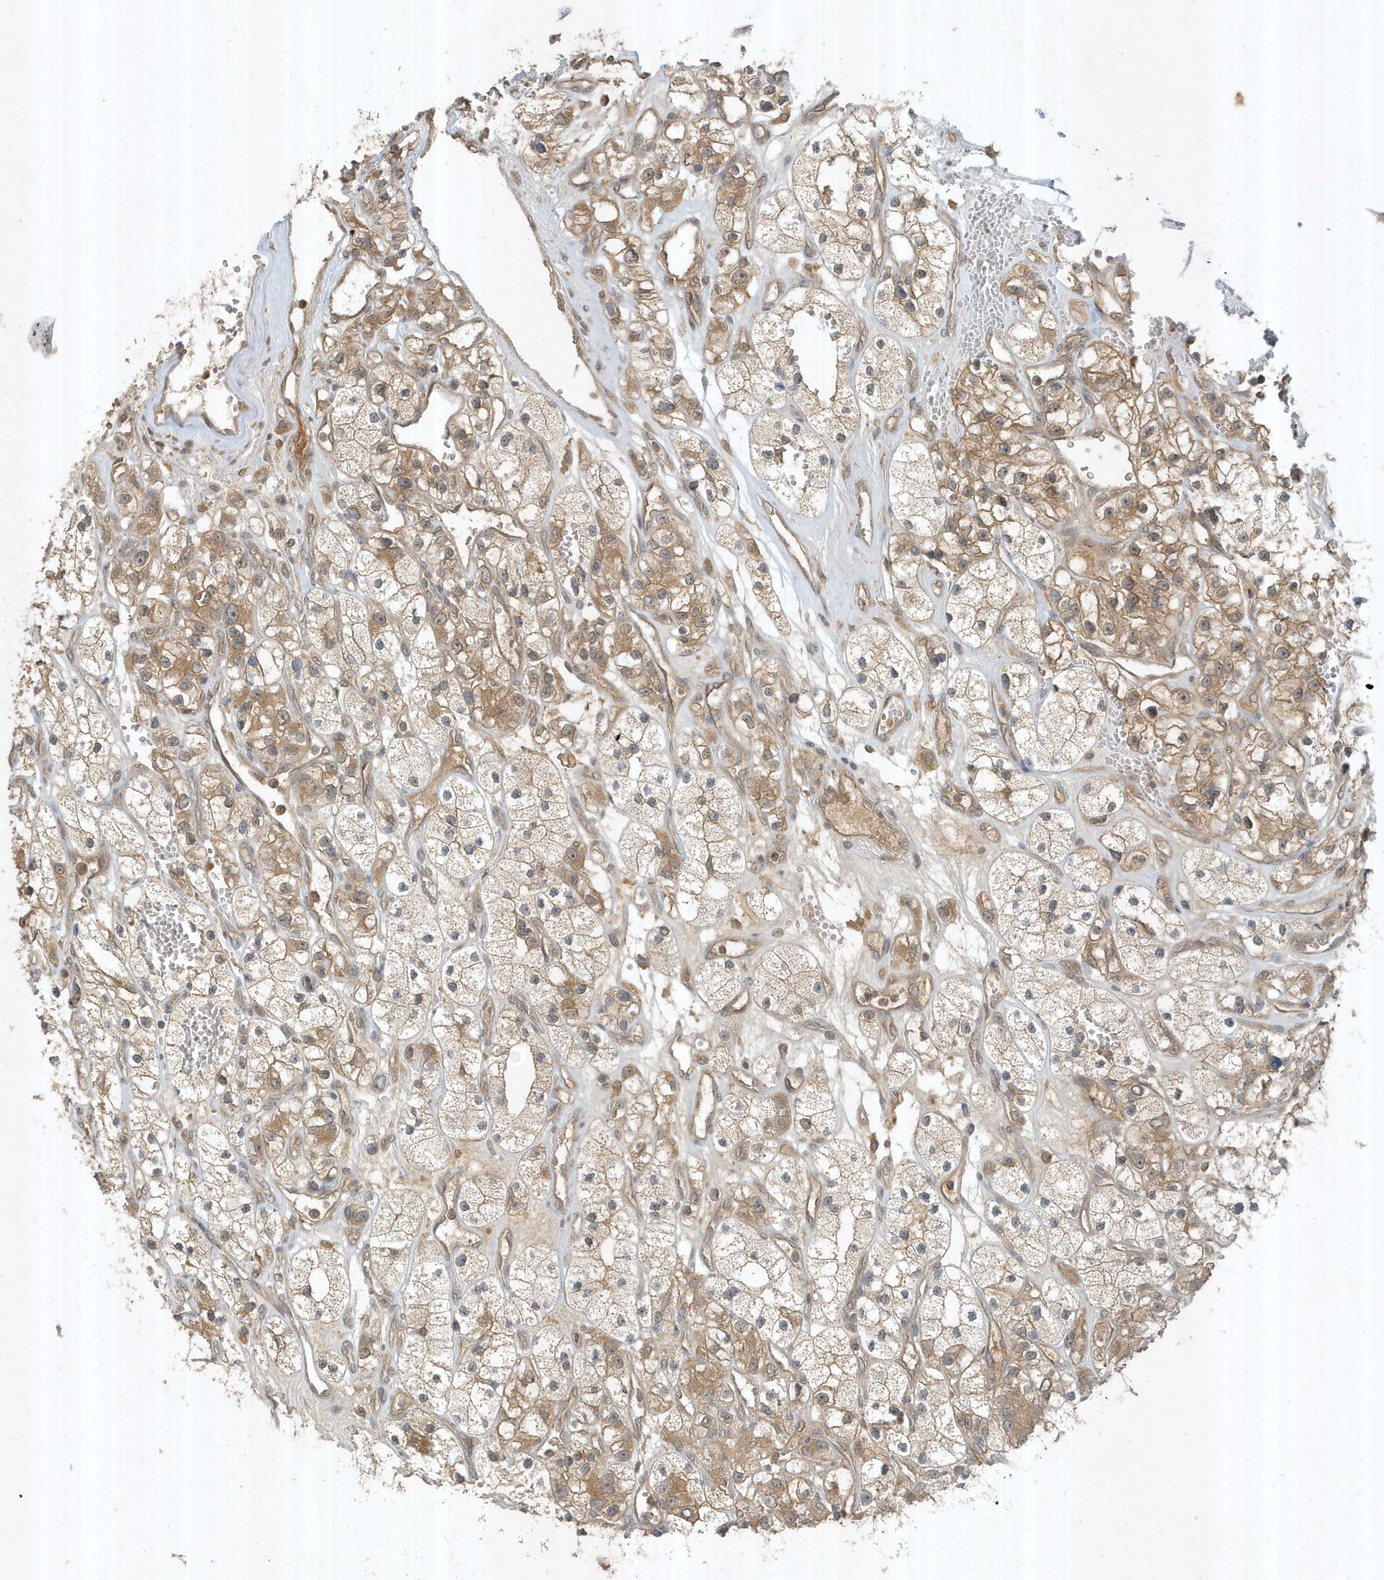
{"staining": {"intensity": "moderate", "quantity": ">75%", "location": "cytoplasmic/membranous"}, "tissue": "renal cancer", "cell_type": "Tumor cells", "image_type": "cancer", "snomed": [{"axis": "morphology", "description": "Adenocarcinoma, NOS"}, {"axis": "topography", "description": "Kidney"}], "caption": "Immunohistochemistry (IHC) image of neoplastic tissue: human renal cancer stained using IHC shows medium levels of moderate protein expression localized specifically in the cytoplasmic/membranous of tumor cells, appearing as a cytoplasmic/membranous brown color.", "gene": "ABCB9", "patient": {"sex": "female", "age": 57}}